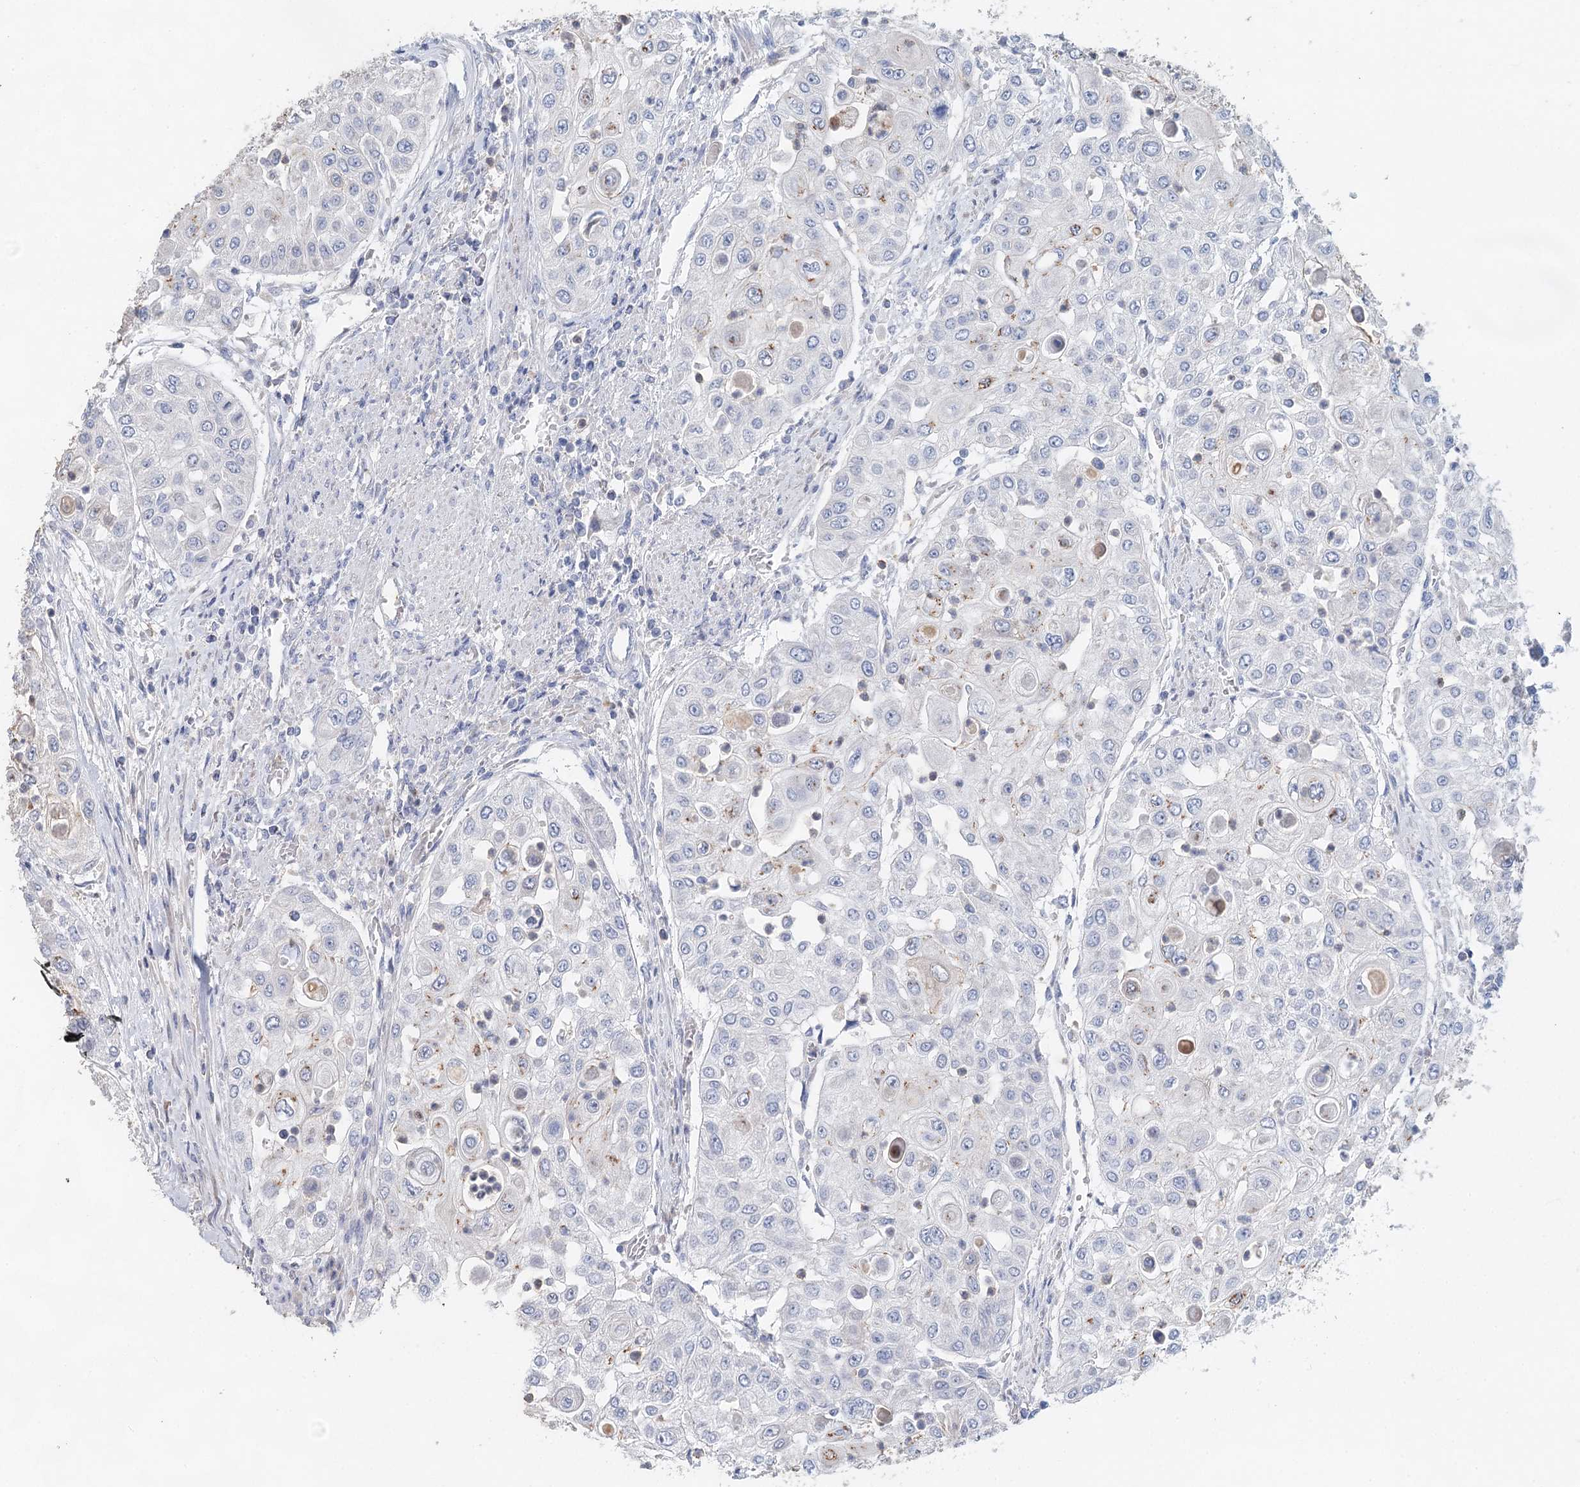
{"staining": {"intensity": "negative", "quantity": "none", "location": "none"}, "tissue": "urothelial cancer", "cell_type": "Tumor cells", "image_type": "cancer", "snomed": [{"axis": "morphology", "description": "Urothelial carcinoma, High grade"}, {"axis": "topography", "description": "Urinary bladder"}], "caption": "The IHC photomicrograph has no significant expression in tumor cells of urothelial carcinoma (high-grade) tissue.", "gene": "MYL6B", "patient": {"sex": "female", "age": 79}}